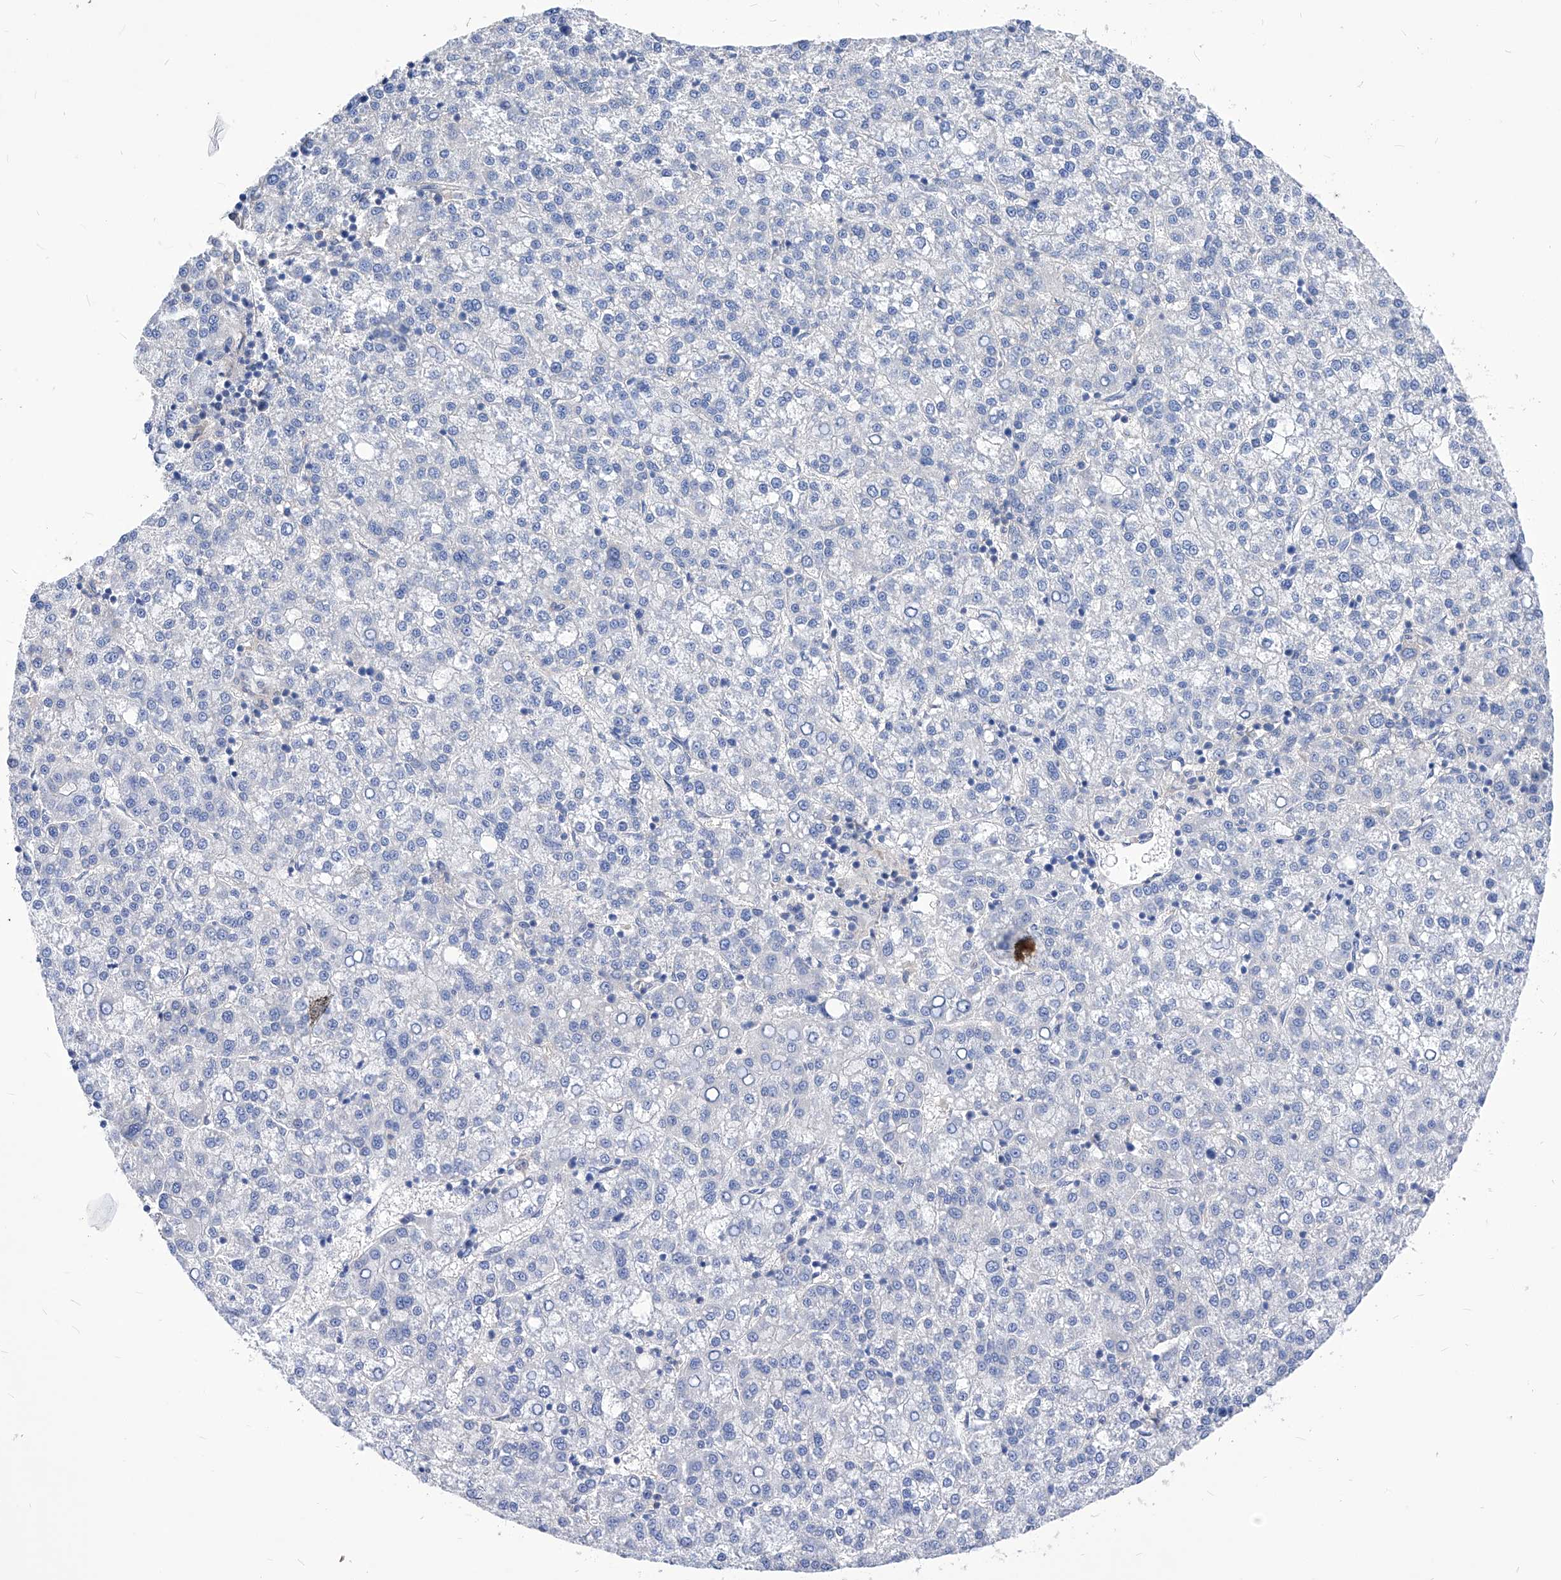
{"staining": {"intensity": "negative", "quantity": "none", "location": "none"}, "tissue": "liver cancer", "cell_type": "Tumor cells", "image_type": "cancer", "snomed": [{"axis": "morphology", "description": "Carcinoma, Hepatocellular, NOS"}, {"axis": "topography", "description": "Liver"}], "caption": "Immunohistochemistry (IHC) of human liver cancer exhibits no staining in tumor cells.", "gene": "XPNPEP1", "patient": {"sex": "female", "age": 58}}